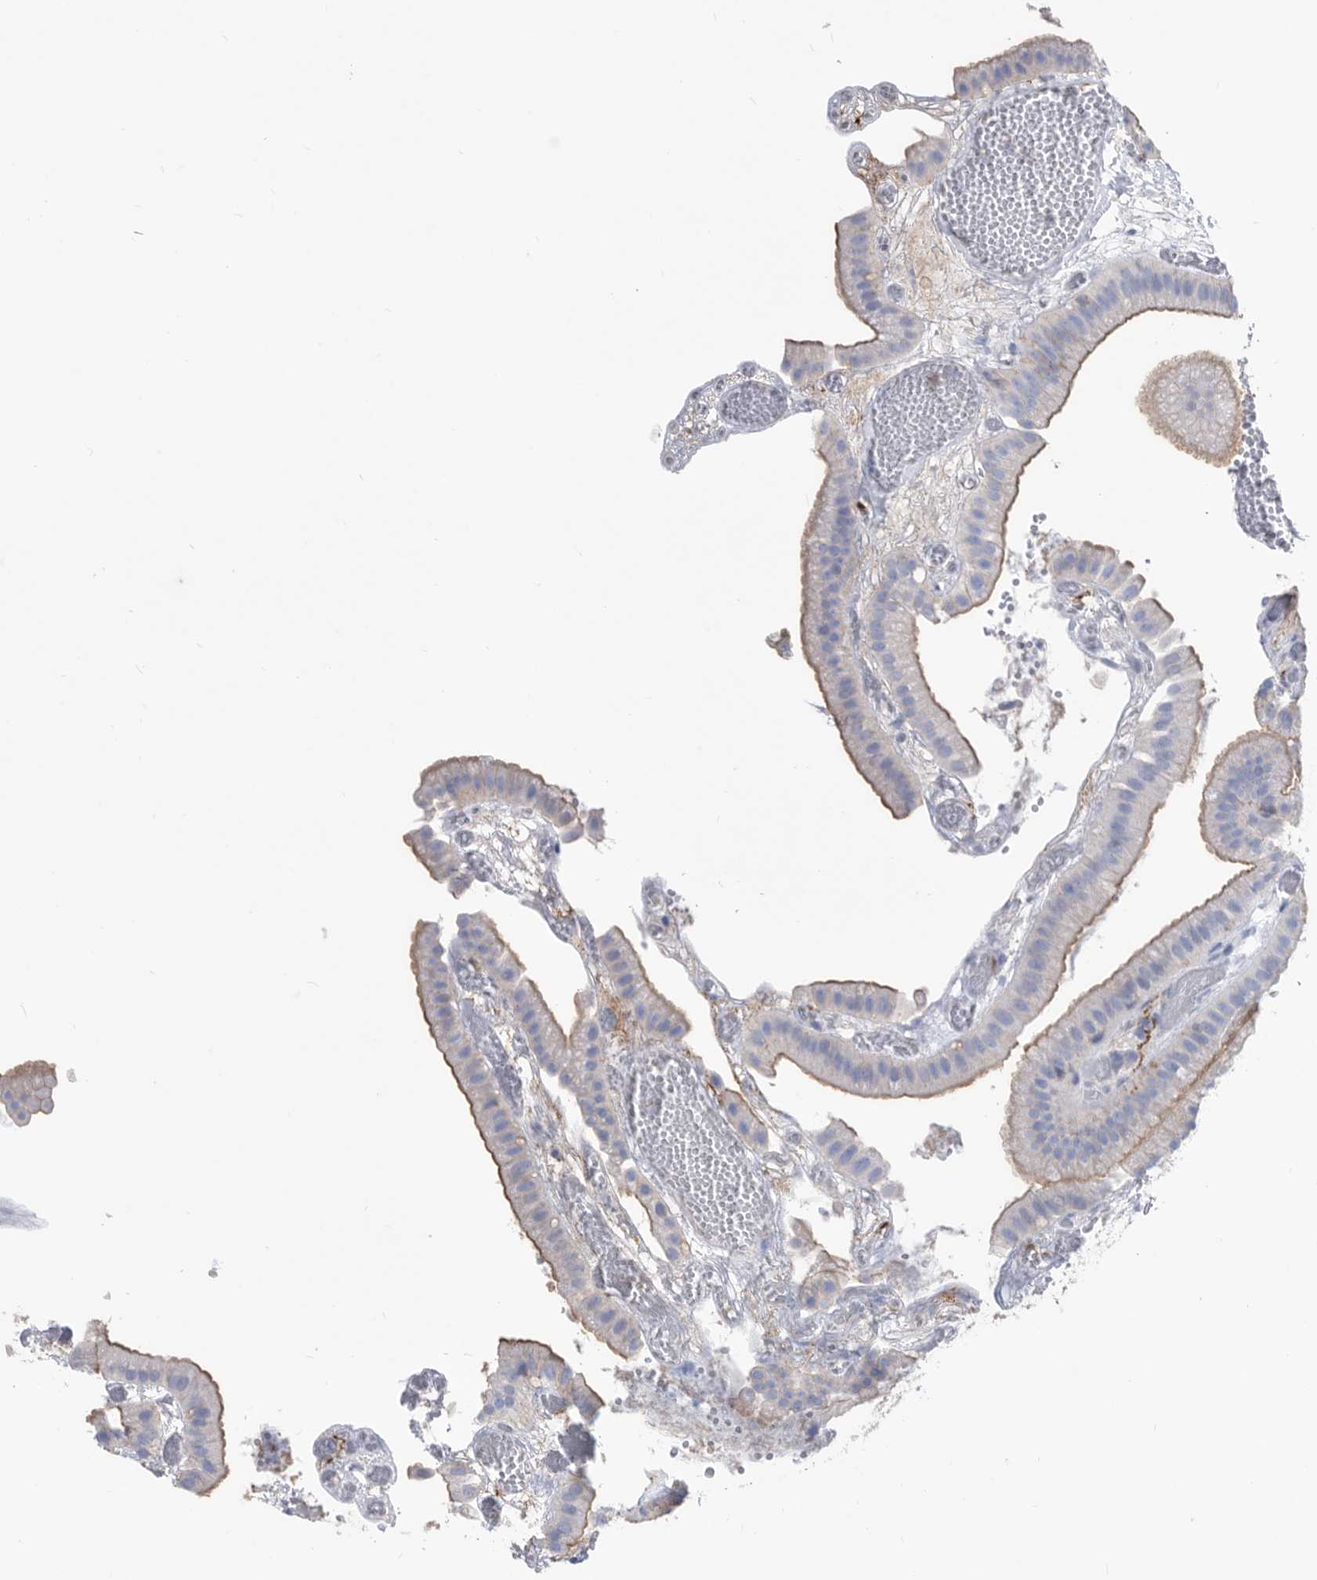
{"staining": {"intensity": "negative", "quantity": "none", "location": "none"}, "tissue": "gallbladder", "cell_type": "Glandular cells", "image_type": "normal", "snomed": [{"axis": "morphology", "description": "Normal tissue, NOS"}, {"axis": "topography", "description": "Gallbladder"}], "caption": "This is a image of immunohistochemistry staining of normal gallbladder, which shows no positivity in glandular cells. Nuclei are stained in blue.", "gene": "MS4A4A", "patient": {"sex": "female", "age": 64}}